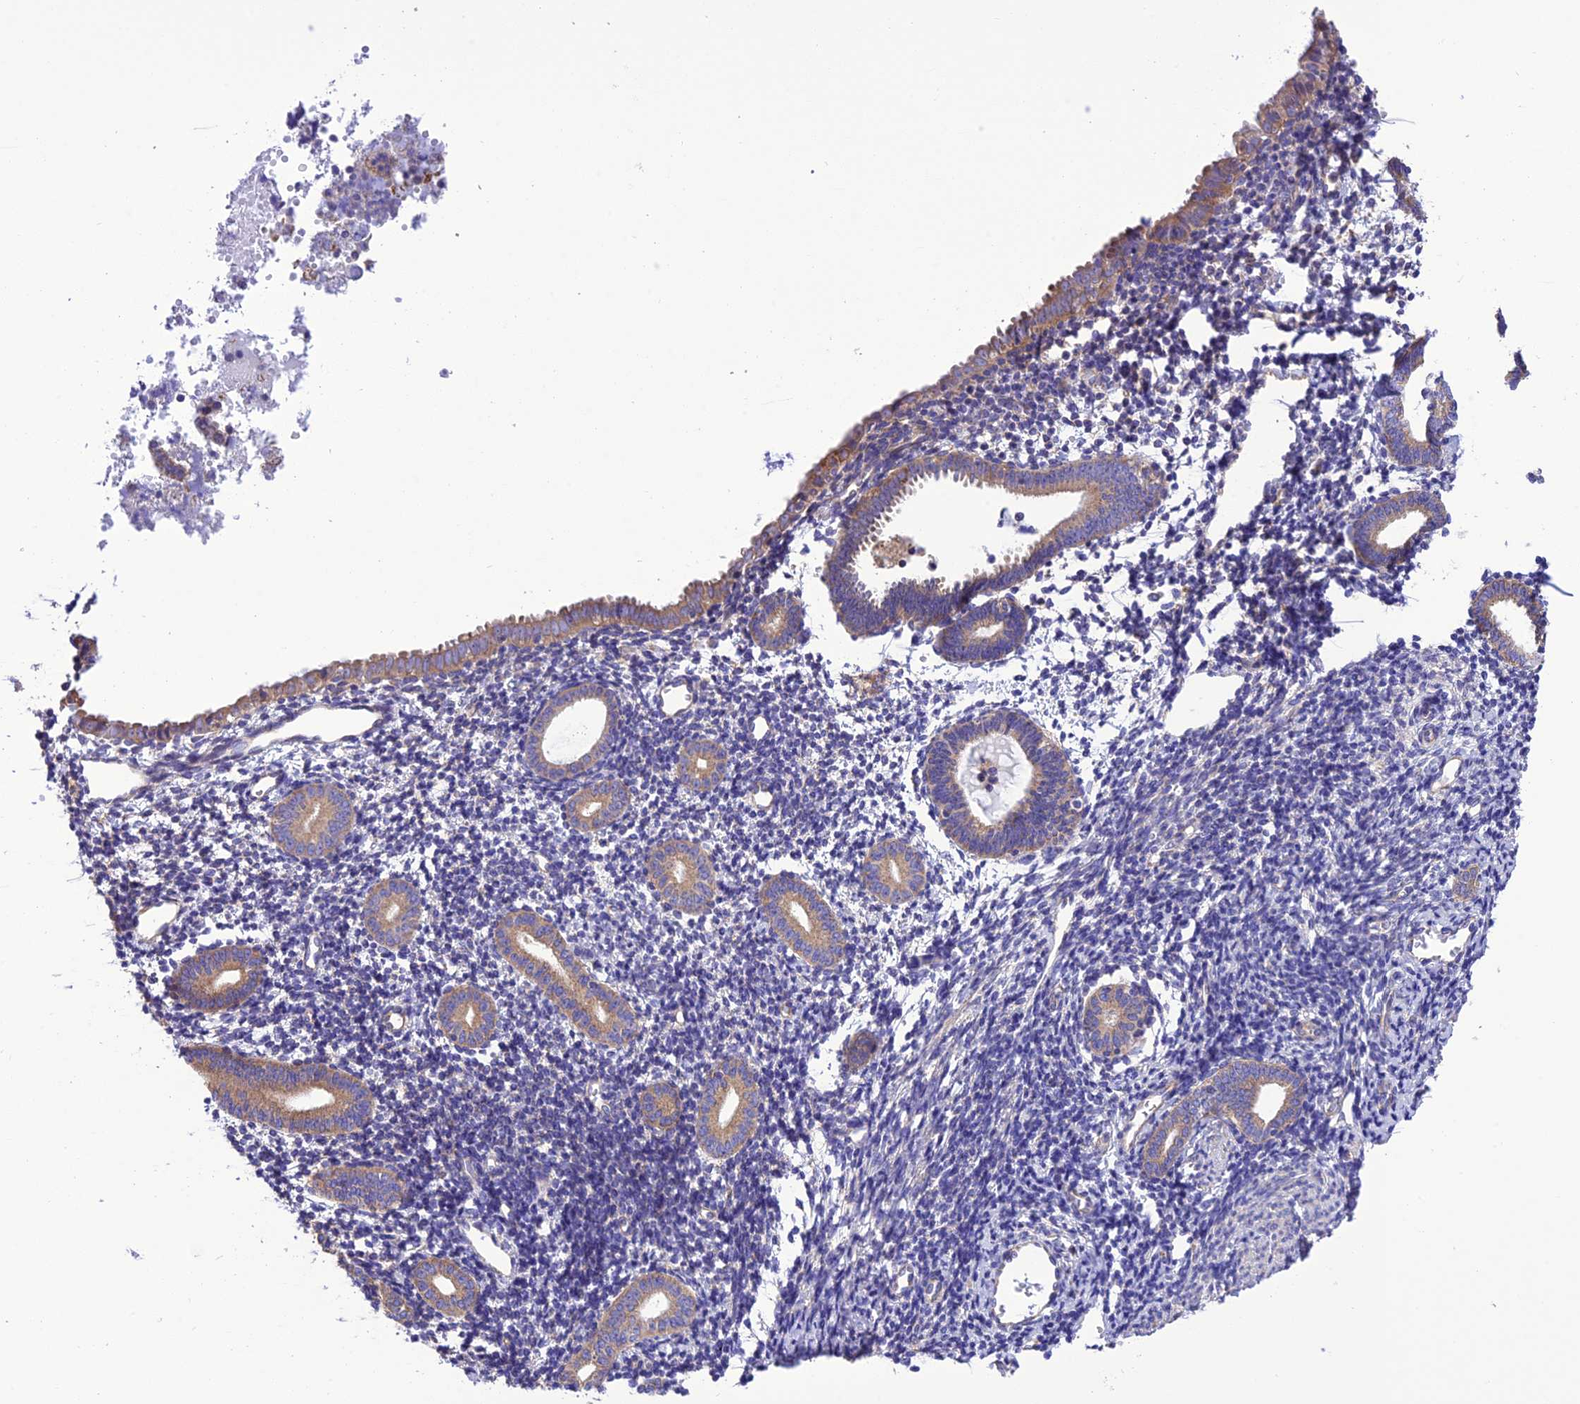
{"staining": {"intensity": "weak", "quantity": "<25%", "location": "cytoplasmic/membranous"}, "tissue": "endometrium", "cell_type": "Cells in endometrial stroma", "image_type": "normal", "snomed": [{"axis": "morphology", "description": "Normal tissue, NOS"}, {"axis": "topography", "description": "Endometrium"}], "caption": "Immunohistochemistry of benign human endometrium shows no staining in cells in endometrial stroma. (DAB (3,3'-diaminobenzidine) immunohistochemistry with hematoxylin counter stain).", "gene": "MAP3K12", "patient": {"sex": "female", "age": 56}}